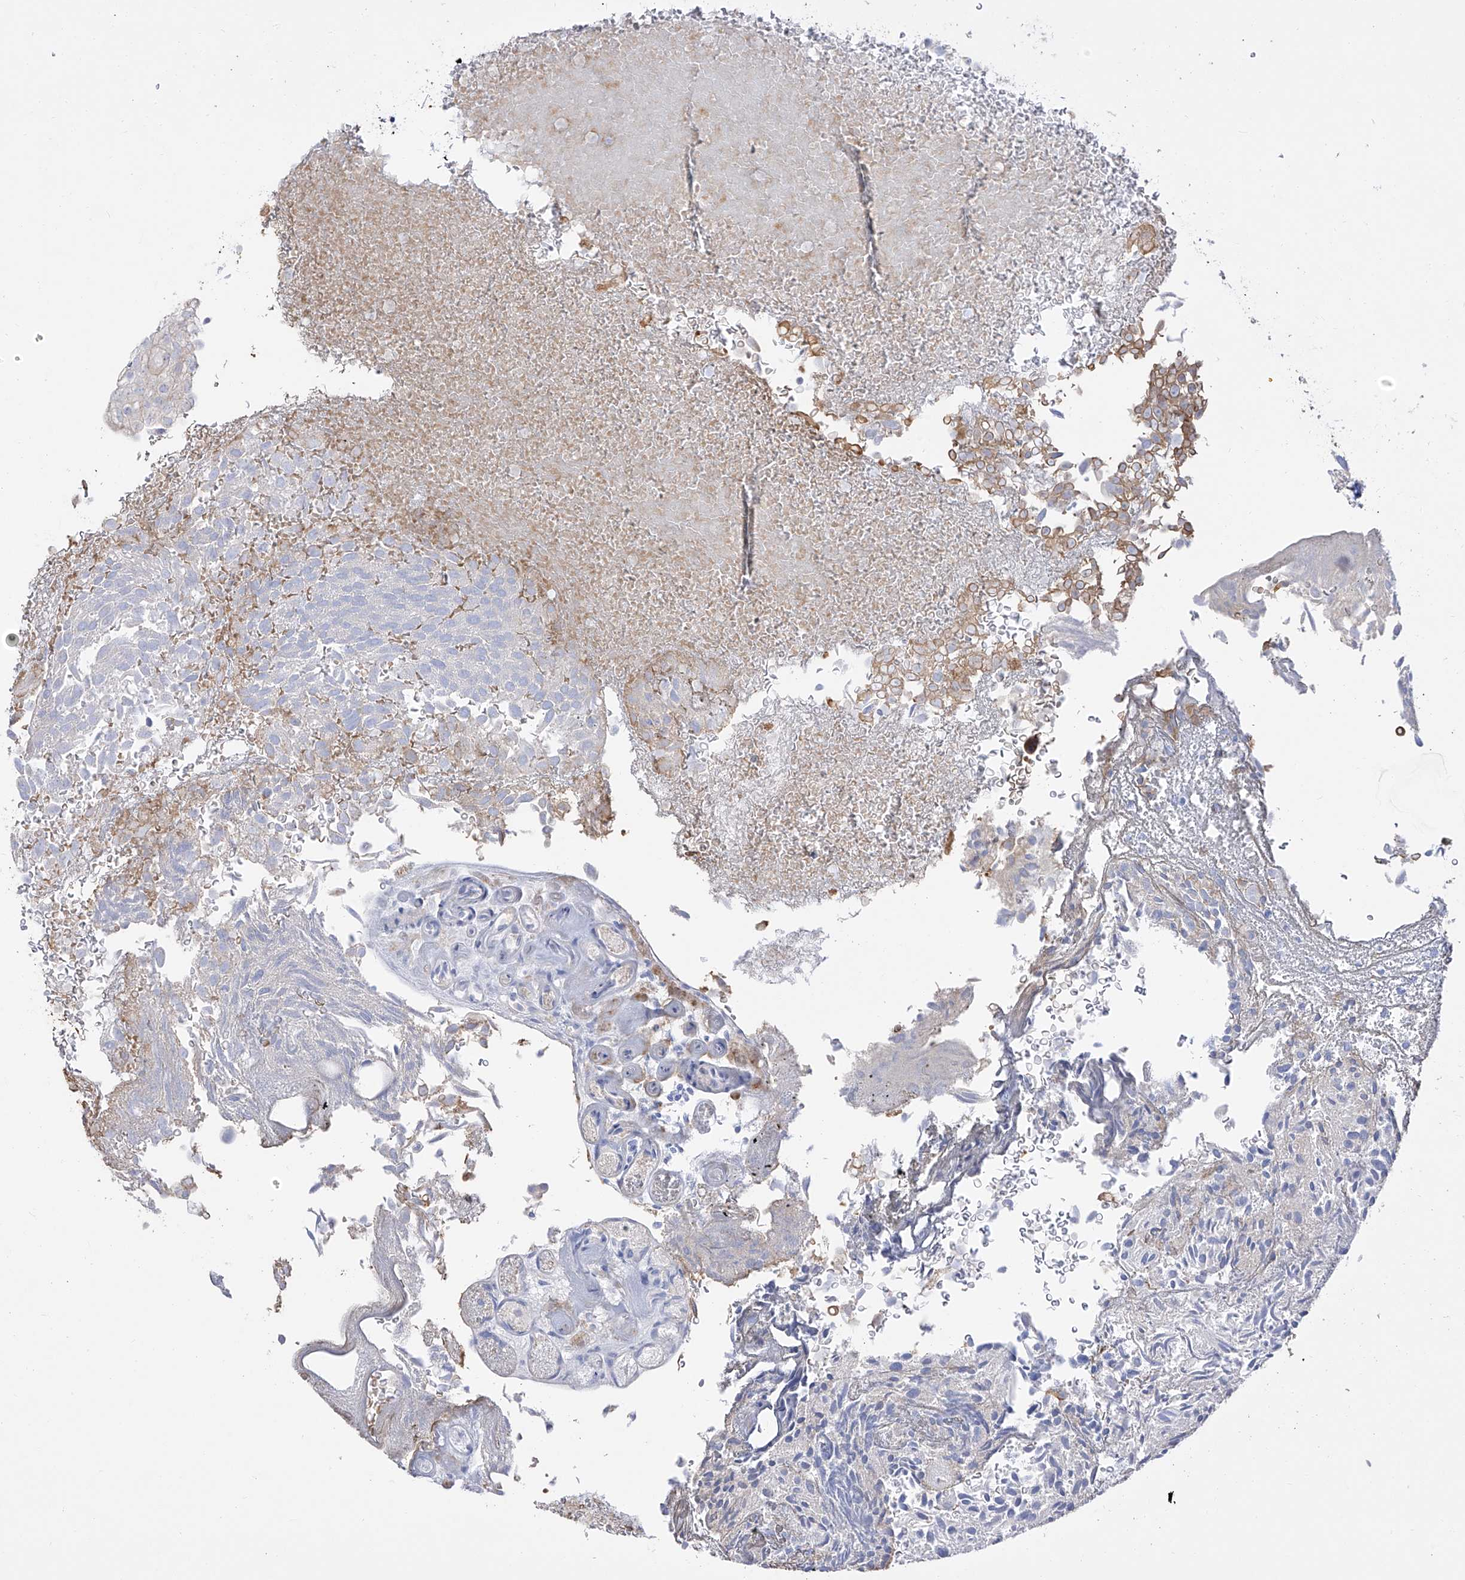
{"staining": {"intensity": "negative", "quantity": "none", "location": "none"}, "tissue": "urothelial cancer", "cell_type": "Tumor cells", "image_type": "cancer", "snomed": [{"axis": "morphology", "description": "Urothelial carcinoma, Low grade"}, {"axis": "topography", "description": "Urinary bladder"}], "caption": "High power microscopy histopathology image of an IHC histopathology image of urothelial cancer, revealing no significant expression in tumor cells. Nuclei are stained in blue.", "gene": "ZGRF1", "patient": {"sex": "male", "age": 78}}